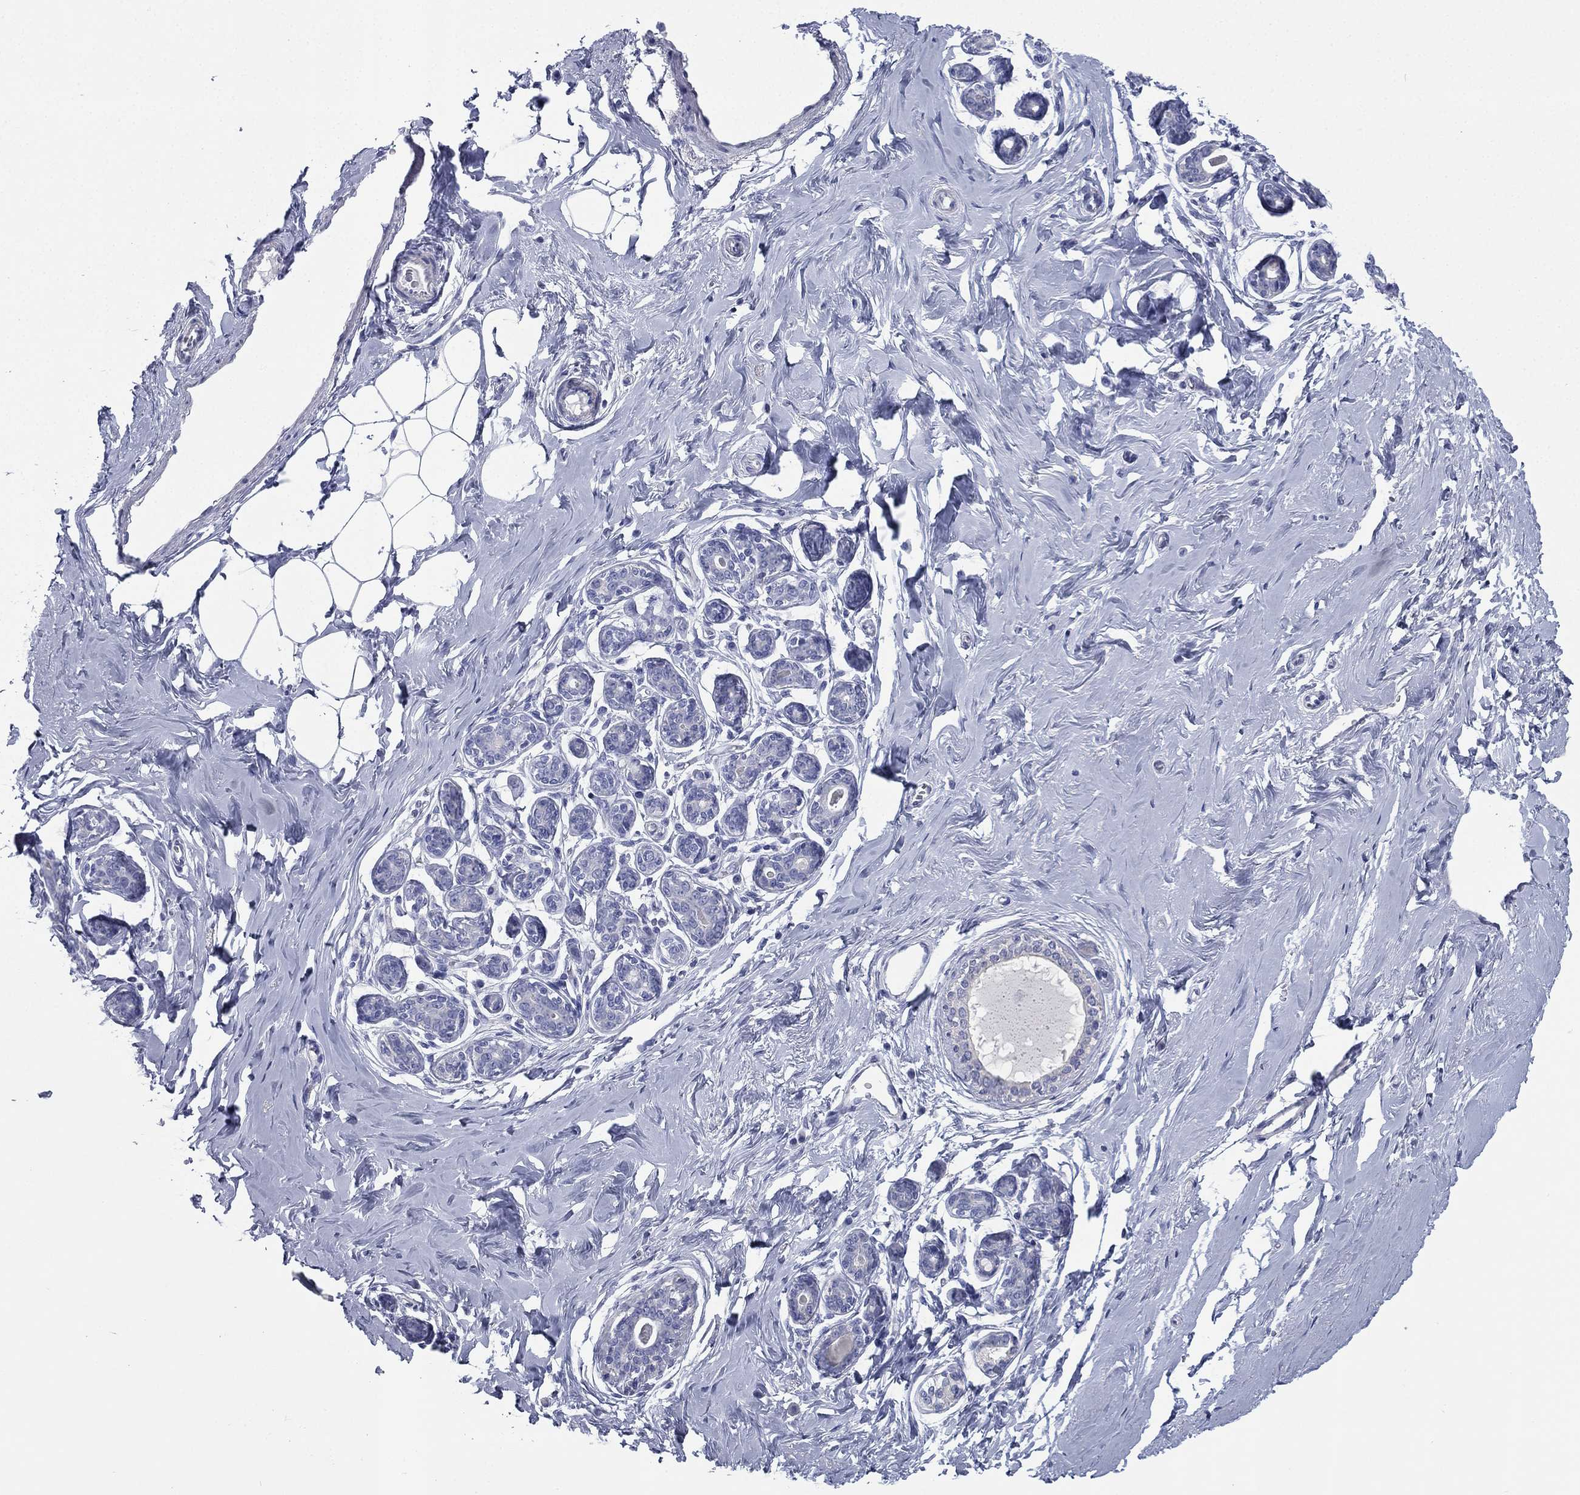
{"staining": {"intensity": "negative", "quantity": "none", "location": "none"}, "tissue": "breast", "cell_type": "Adipocytes", "image_type": "normal", "snomed": [{"axis": "morphology", "description": "Normal tissue, NOS"}, {"axis": "topography", "description": "Skin"}, {"axis": "topography", "description": "Breast"}], "caption": "Human breast stained for a protein using immunohistochemistry exhibits no positivity in adipocytes.", "gene": "FCER2", "patient": {"sex": "female", "age": 43}}